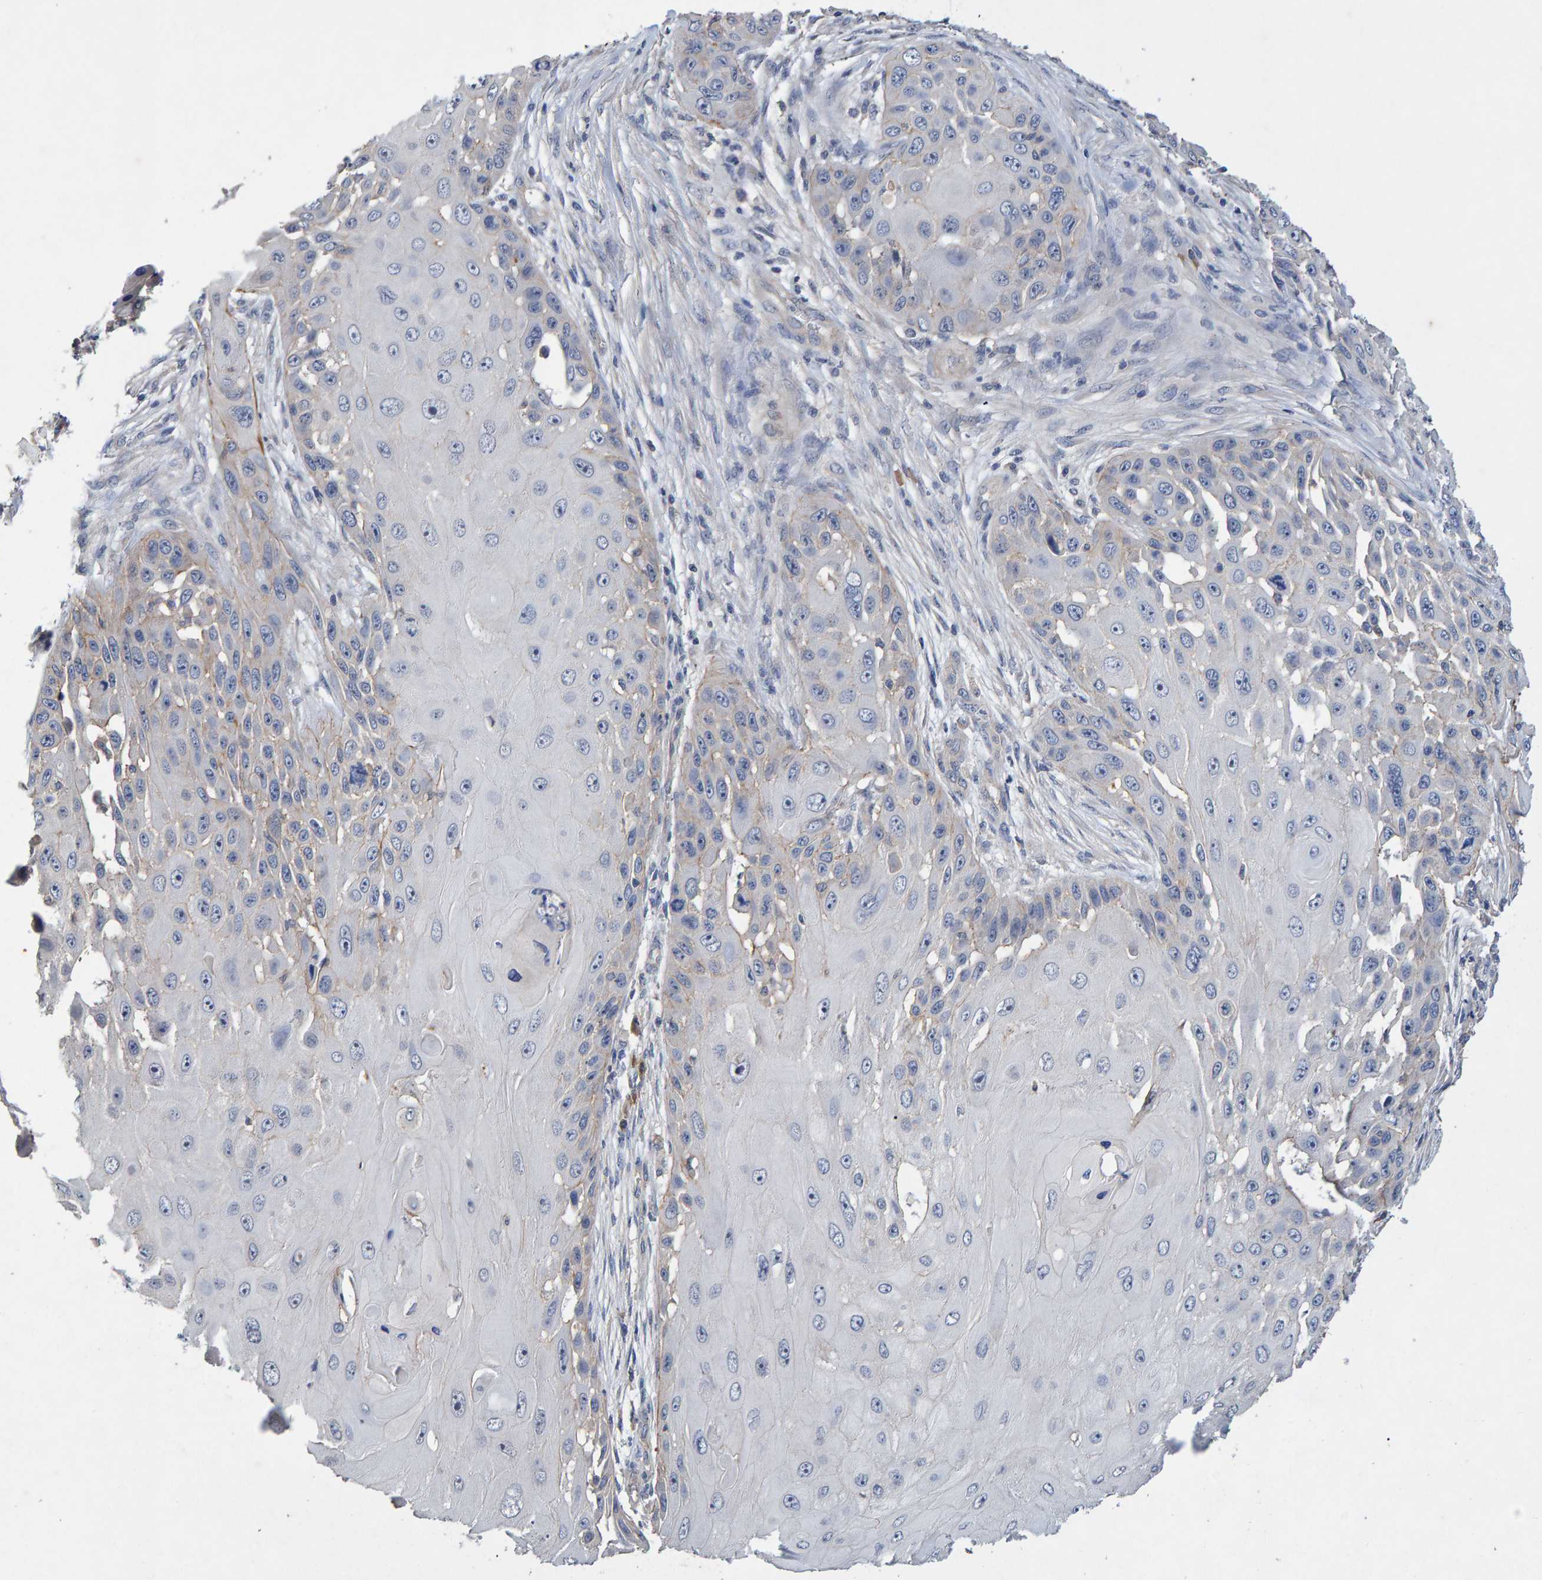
{"staining": {"intensity": "weak", "quantity": "<25%", "location": "cytoplasmic/membranous"}, "tissue": "skin cancer", "cell_type": "Tumor cells", "image_type": "cancer", "snomed": [{"axis": "morphology", "description": "Squamous cell carcinoma, NOS"}, {"axis": "topography", "description": "Skin"}], "caption": "The histopathology image shows no staining of tumor cells in skin squamous cell carcinoma.", "gene": "EFR3A", "patient": {"sex": "female", "age": 44}}